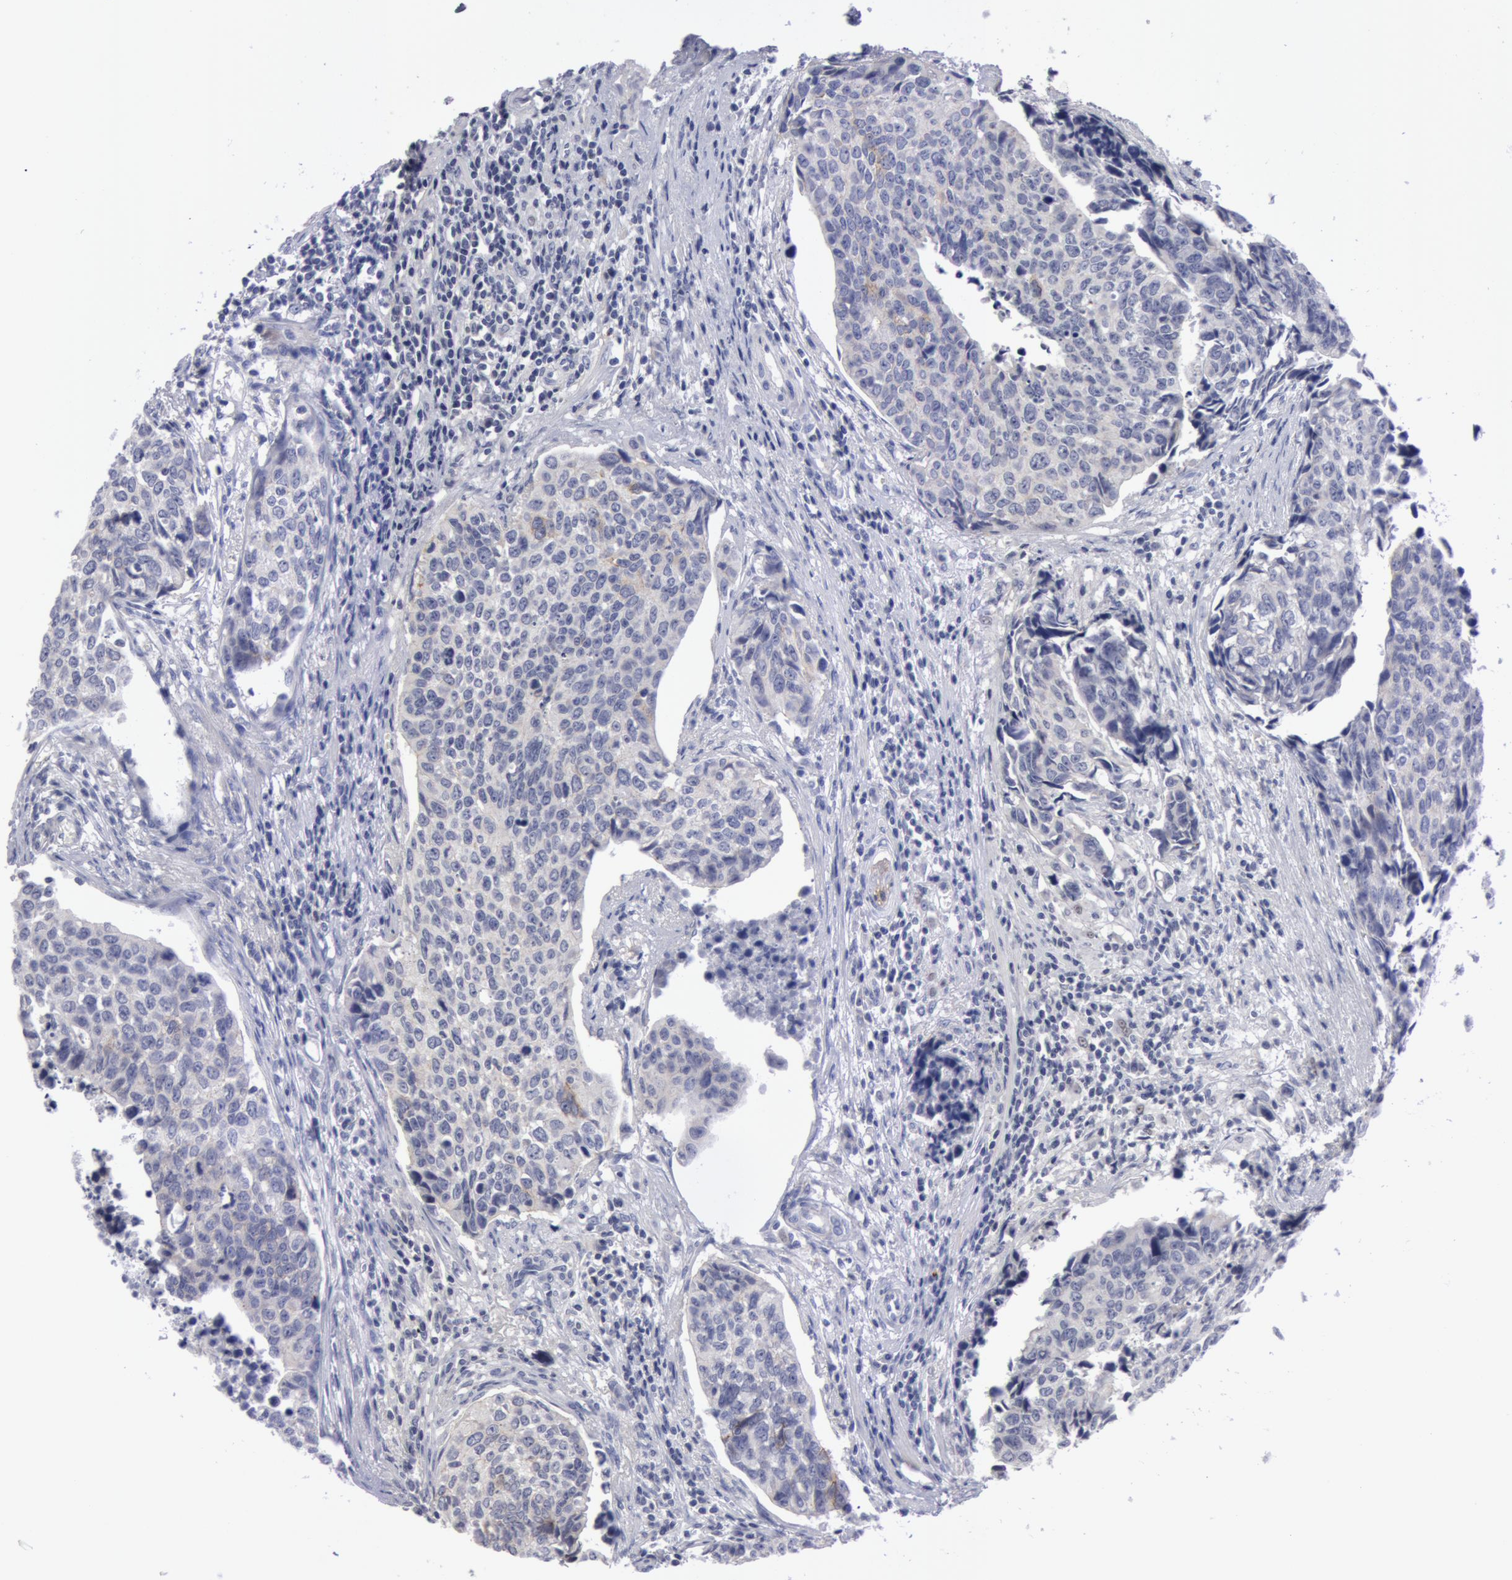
{"staining": {"intensity": "negative", "quantity": "none", "location": "none"}, "tissue": "urothelial cancer", "cell_type": "Tumor cells", "image_type": "cancer", "snomed": [{"axis": "morphology", "description": "Urothelial carcinoma, High grade"}, {"axis": "topography", "description": "Urinary bladder"}], "caption": "Tumor cells show no significant expression in urothelial carcinoma (high-grade).", "gene": "NLGN4X", "patient": {"sex": "male", "age": 81}}